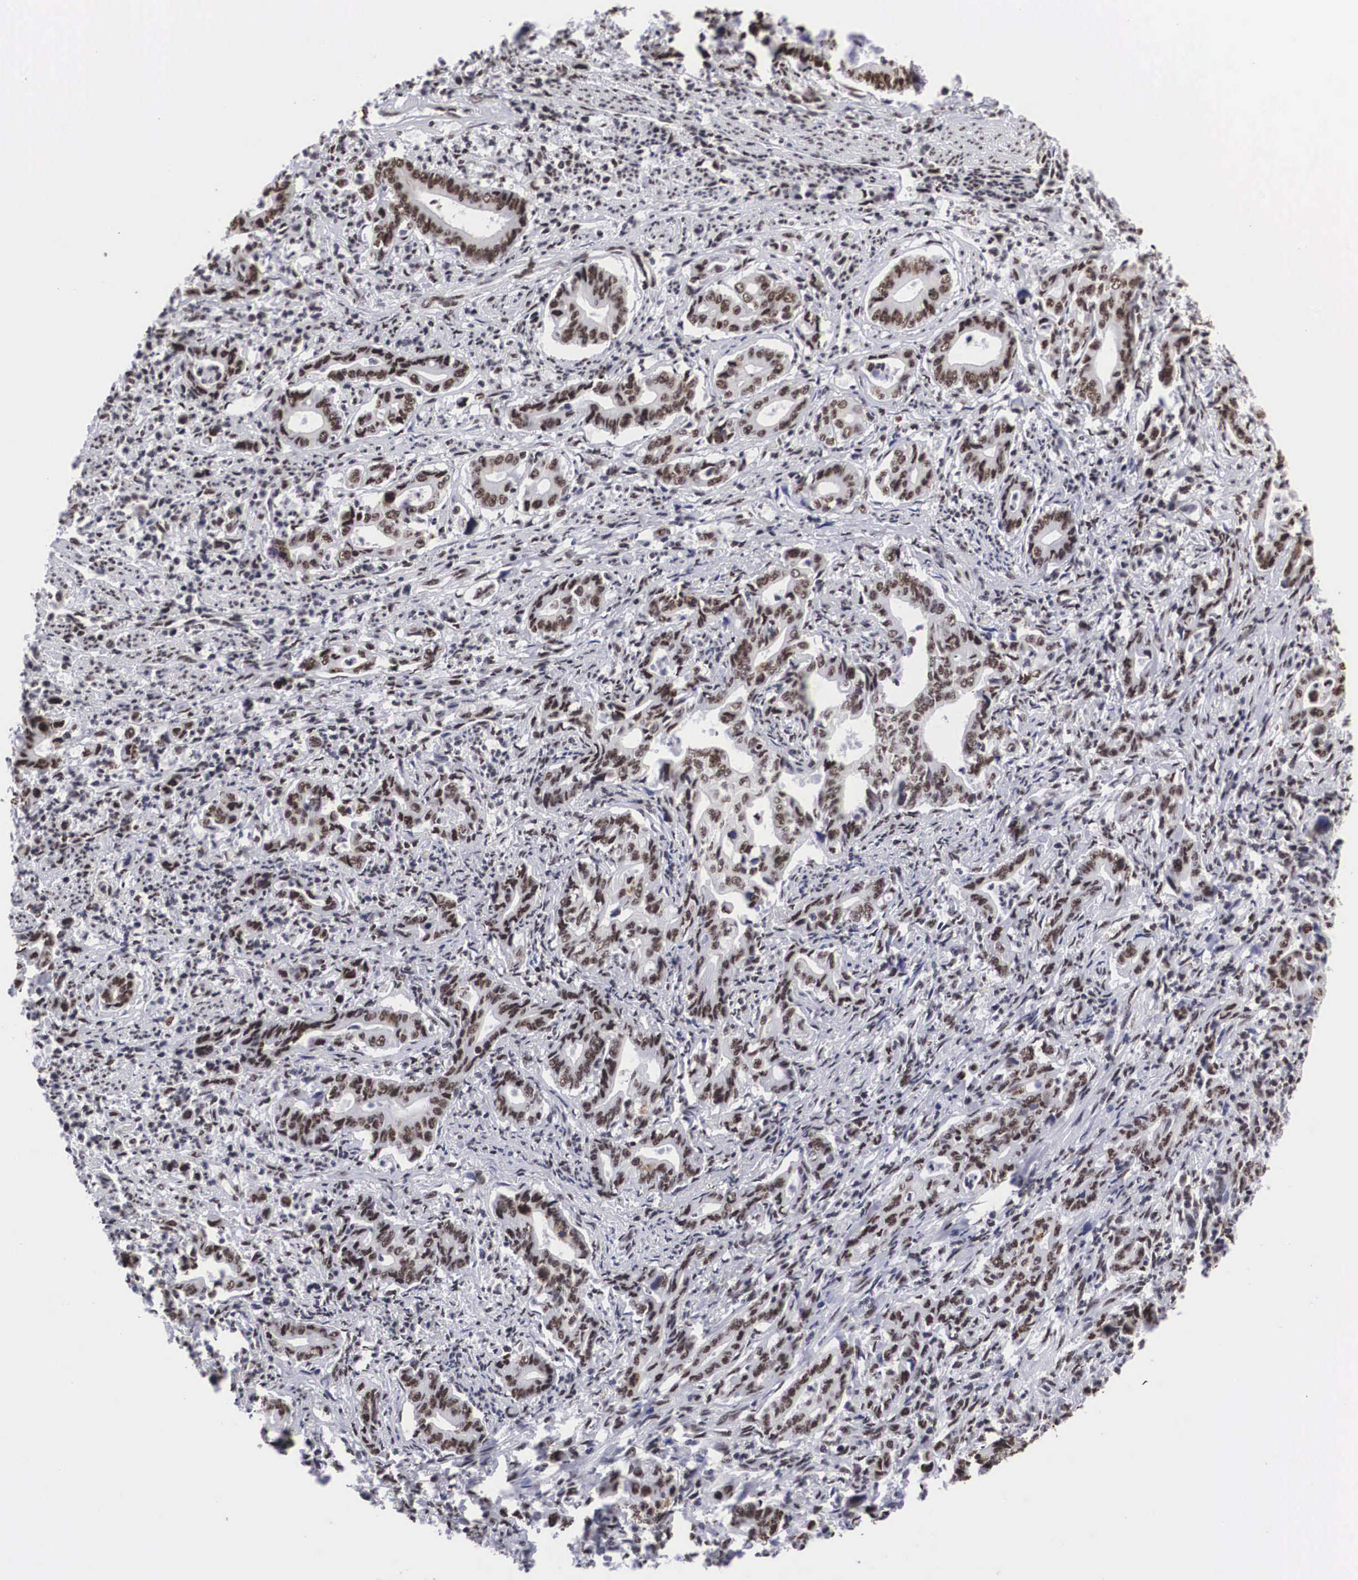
{"staining": {"intensity": "moderate", "quantity": ">75%", "location": "nuclear"}, "tissue": "stomach cancer", "cell_type": "Tumor cells", "image_type": "cancer", "snomed": [{"axis": "morphology", "description": "Adenocarcinoma, NOS"}, {"axis": "topography", "description": "Stomach"}], "caption": "The histopathology image displays staining of adenocarcinoma (stomach), revealing moderate nuclear protein positivity (brown color) within tumor cells.", "gene": "ACIN1", "patient": {"sex": "female", "age": 76}}